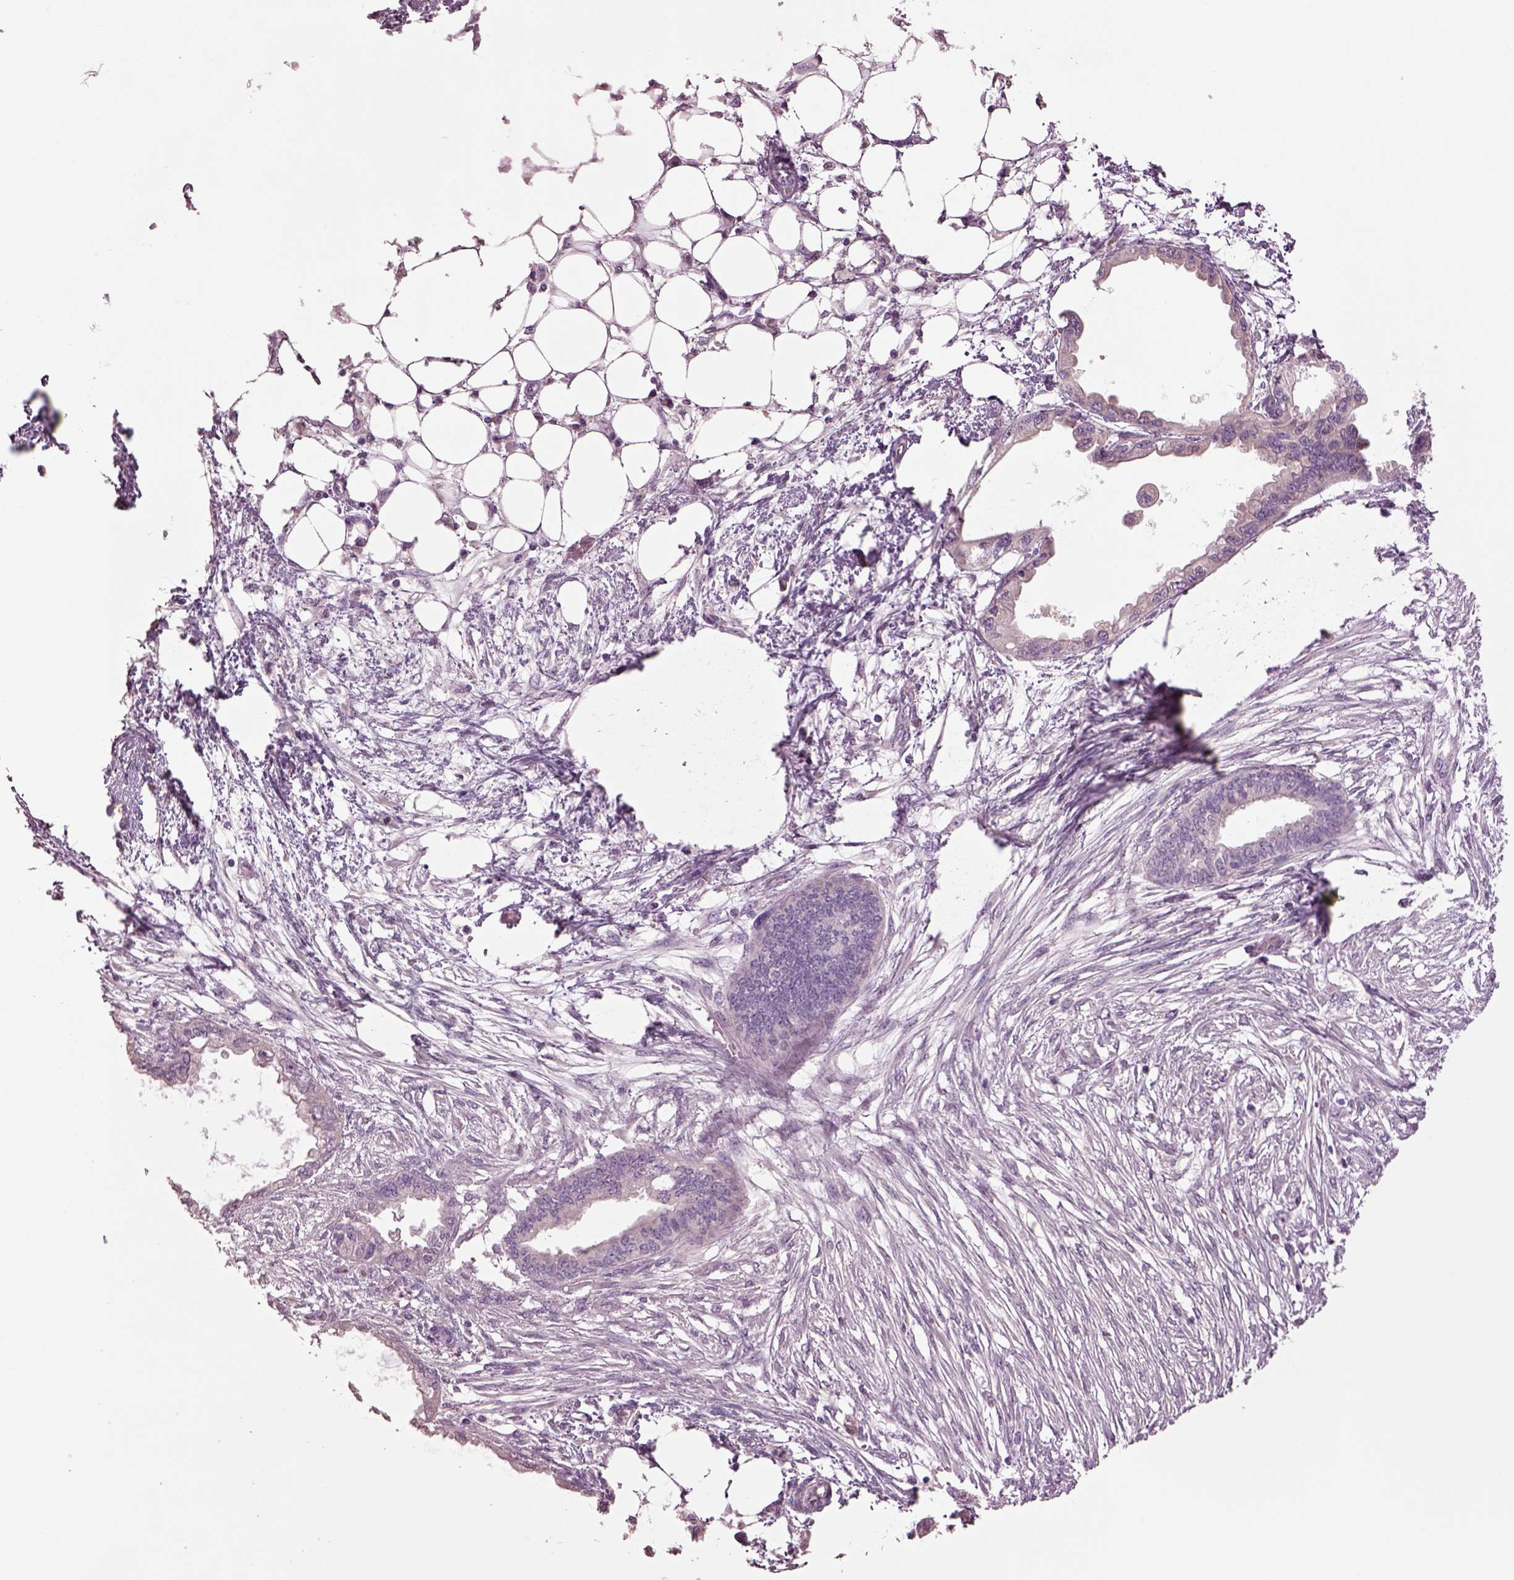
{"staining": {"intensity": "negative", "quantity": "none", "location": "none"}, "tissue": "endometrial cancer", "cell_type": "Tumor cells", "image_type": "cancer", "snomed": [{"axis": "morphology", "description": "Adenocarcinoma, NOS"}, {"axis": "morphology", "description": "Adenocarcinoma, metastatic, NOS"}, {"axis": "topography", "description": "Adipose tissue"}, {"axis": "topography", "description": "Endometrium"}], "caption": "Tumor cells show no significant expression in endometrial cancer.", "gene": "CLPSL1", "patient": {"sex": "female", "age": 67}}